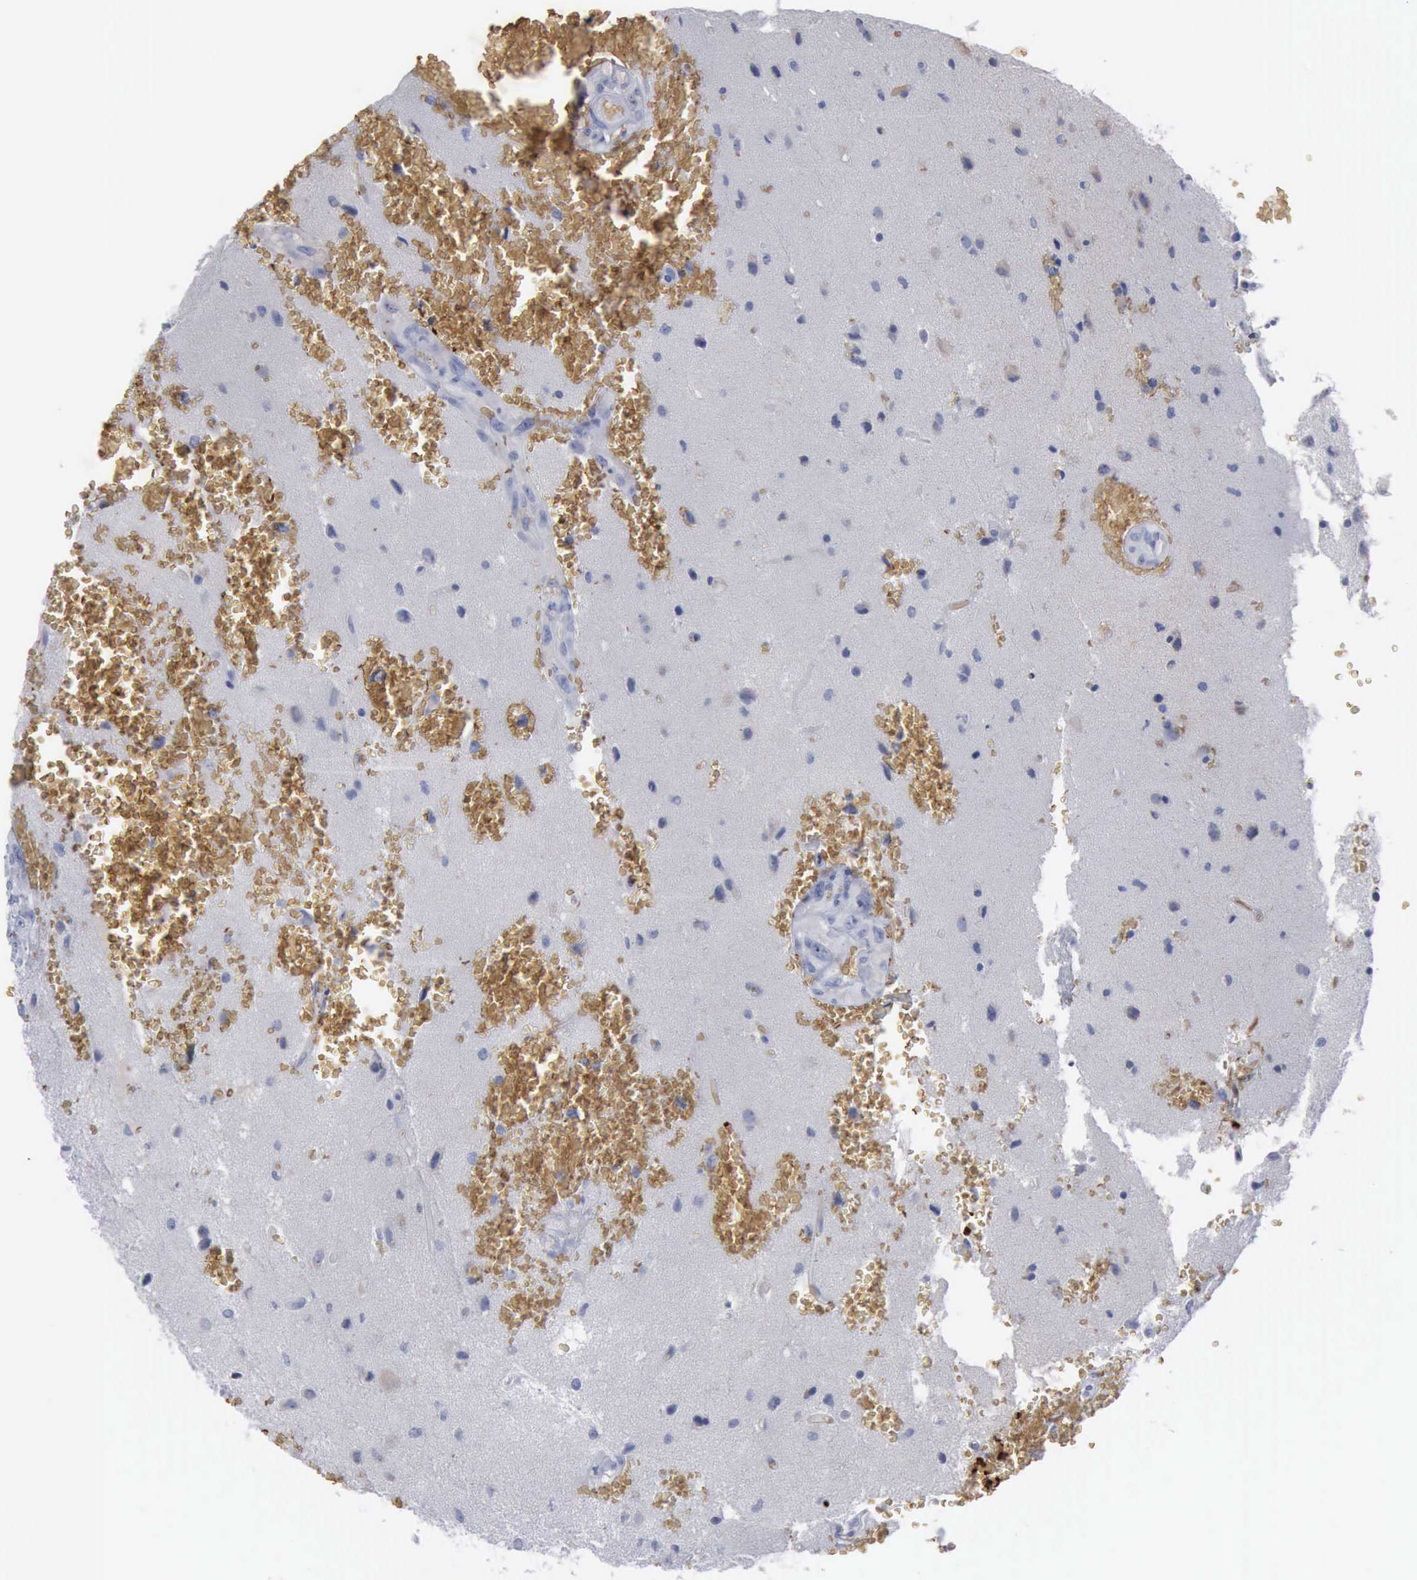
{"staining": {"intensity": "negative", "quantity": "none", "location": "none"}, "tissue": "glioma", "cell_type": "Tumor cells", "image_type": "cancer", "snomed": [{"axis": "morphology", "description": "Glioma, malignant, High grade"}, {"axis": "topography", "description": "Brain"}], "caption": "An immunohistochemistry histopathology image of malignant glioma (high-grade) is shown. There is no staining in tumor cells of malignant glioma (high-grade).", "gene": "TGFB1", "patient": {"sex": "male", "age": 48}}